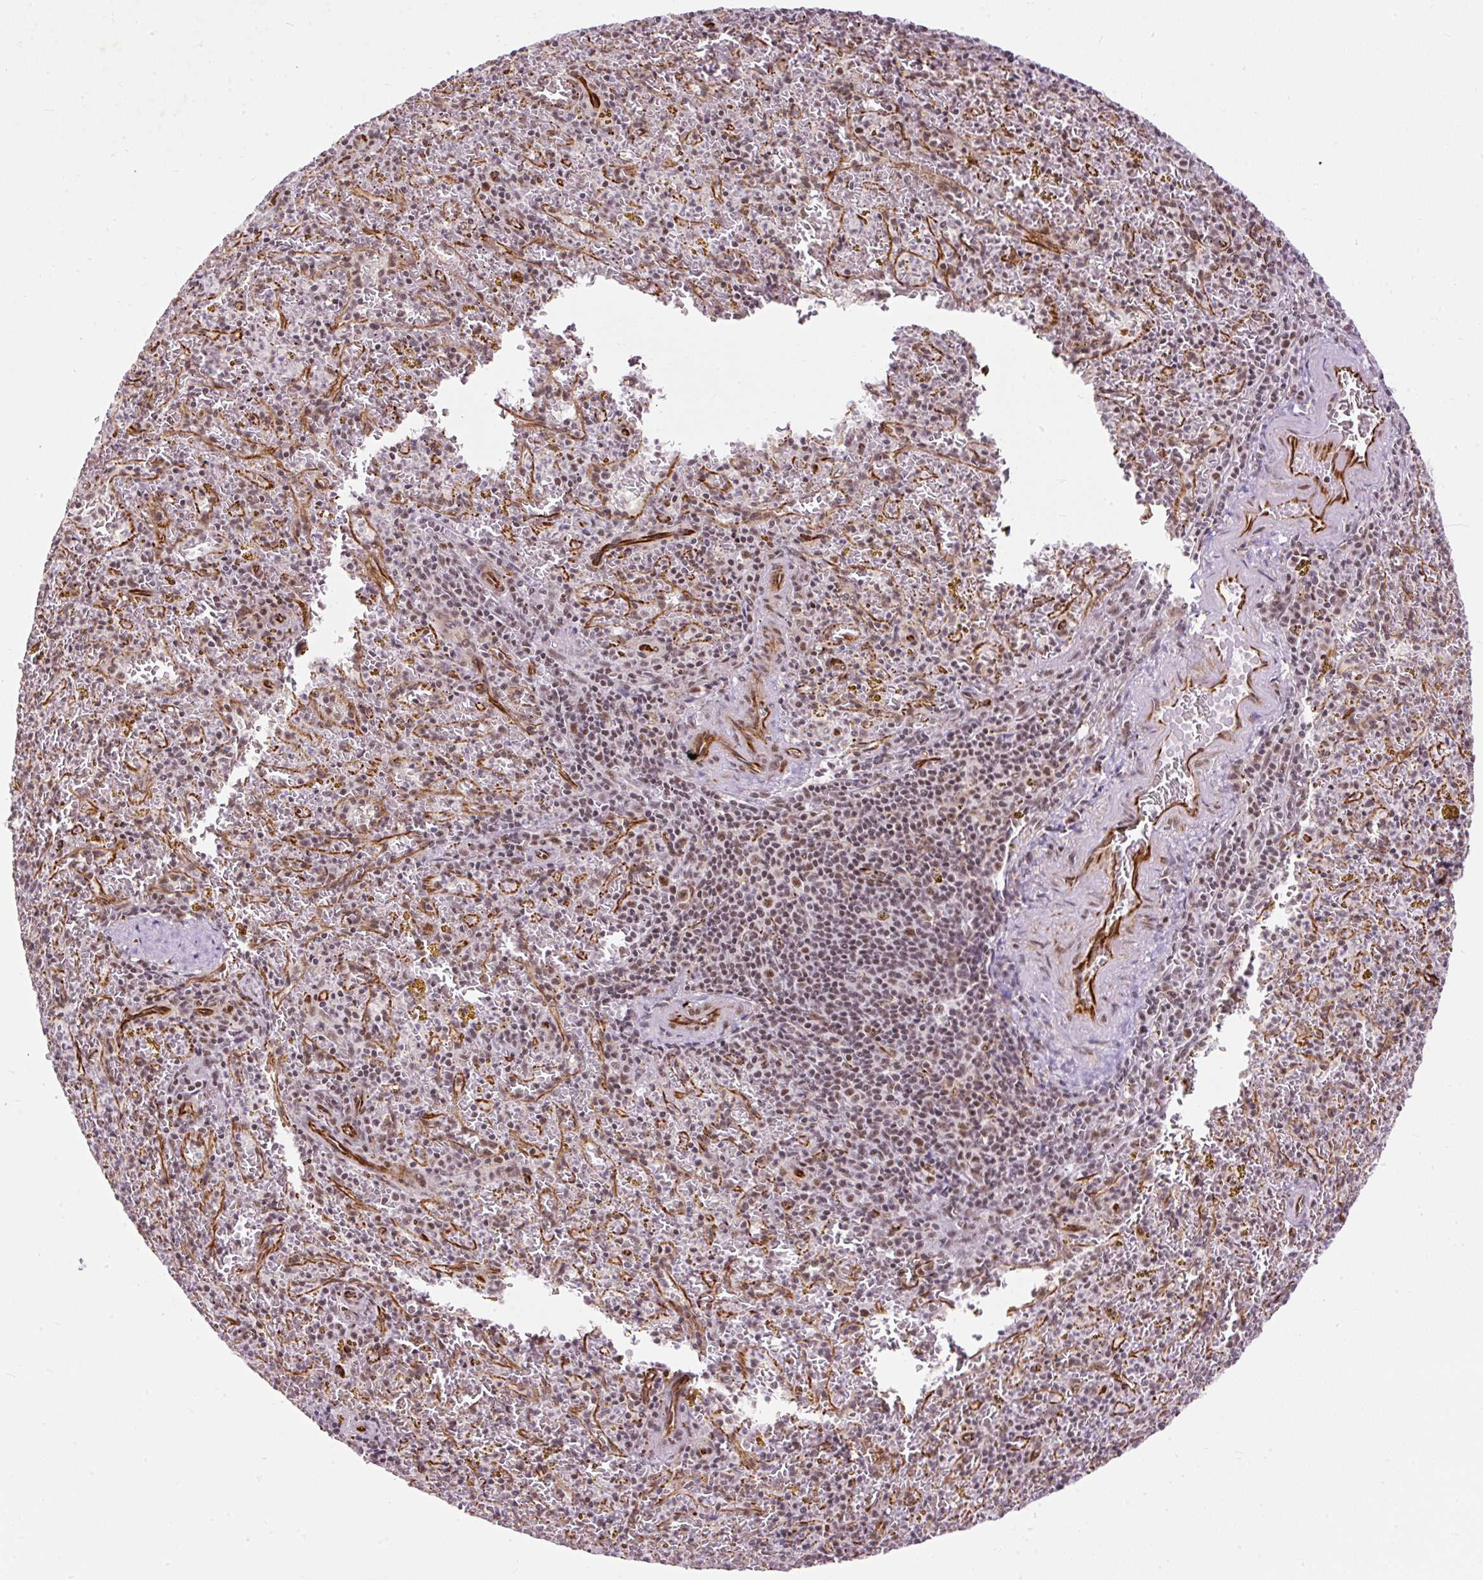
{"staining": {"intensity": "weak", "quantity": "<25%", "location": "nuclear"}, "tissue": "spleen", "cell_type": "Cells in red pulp", "image_type": "normal", "snomed": [{"axis": "morphology", "description": "Normal tissue, NOS"}, {"axis": "topography", "description": "Spleen"}], "caption": "This is a photomicrograph of IHC staining of unremarkable spleen, which shows no expression in cells in red pulp.", "gene": "FMC1", "patient": {"sex": "male", "age": 57}}